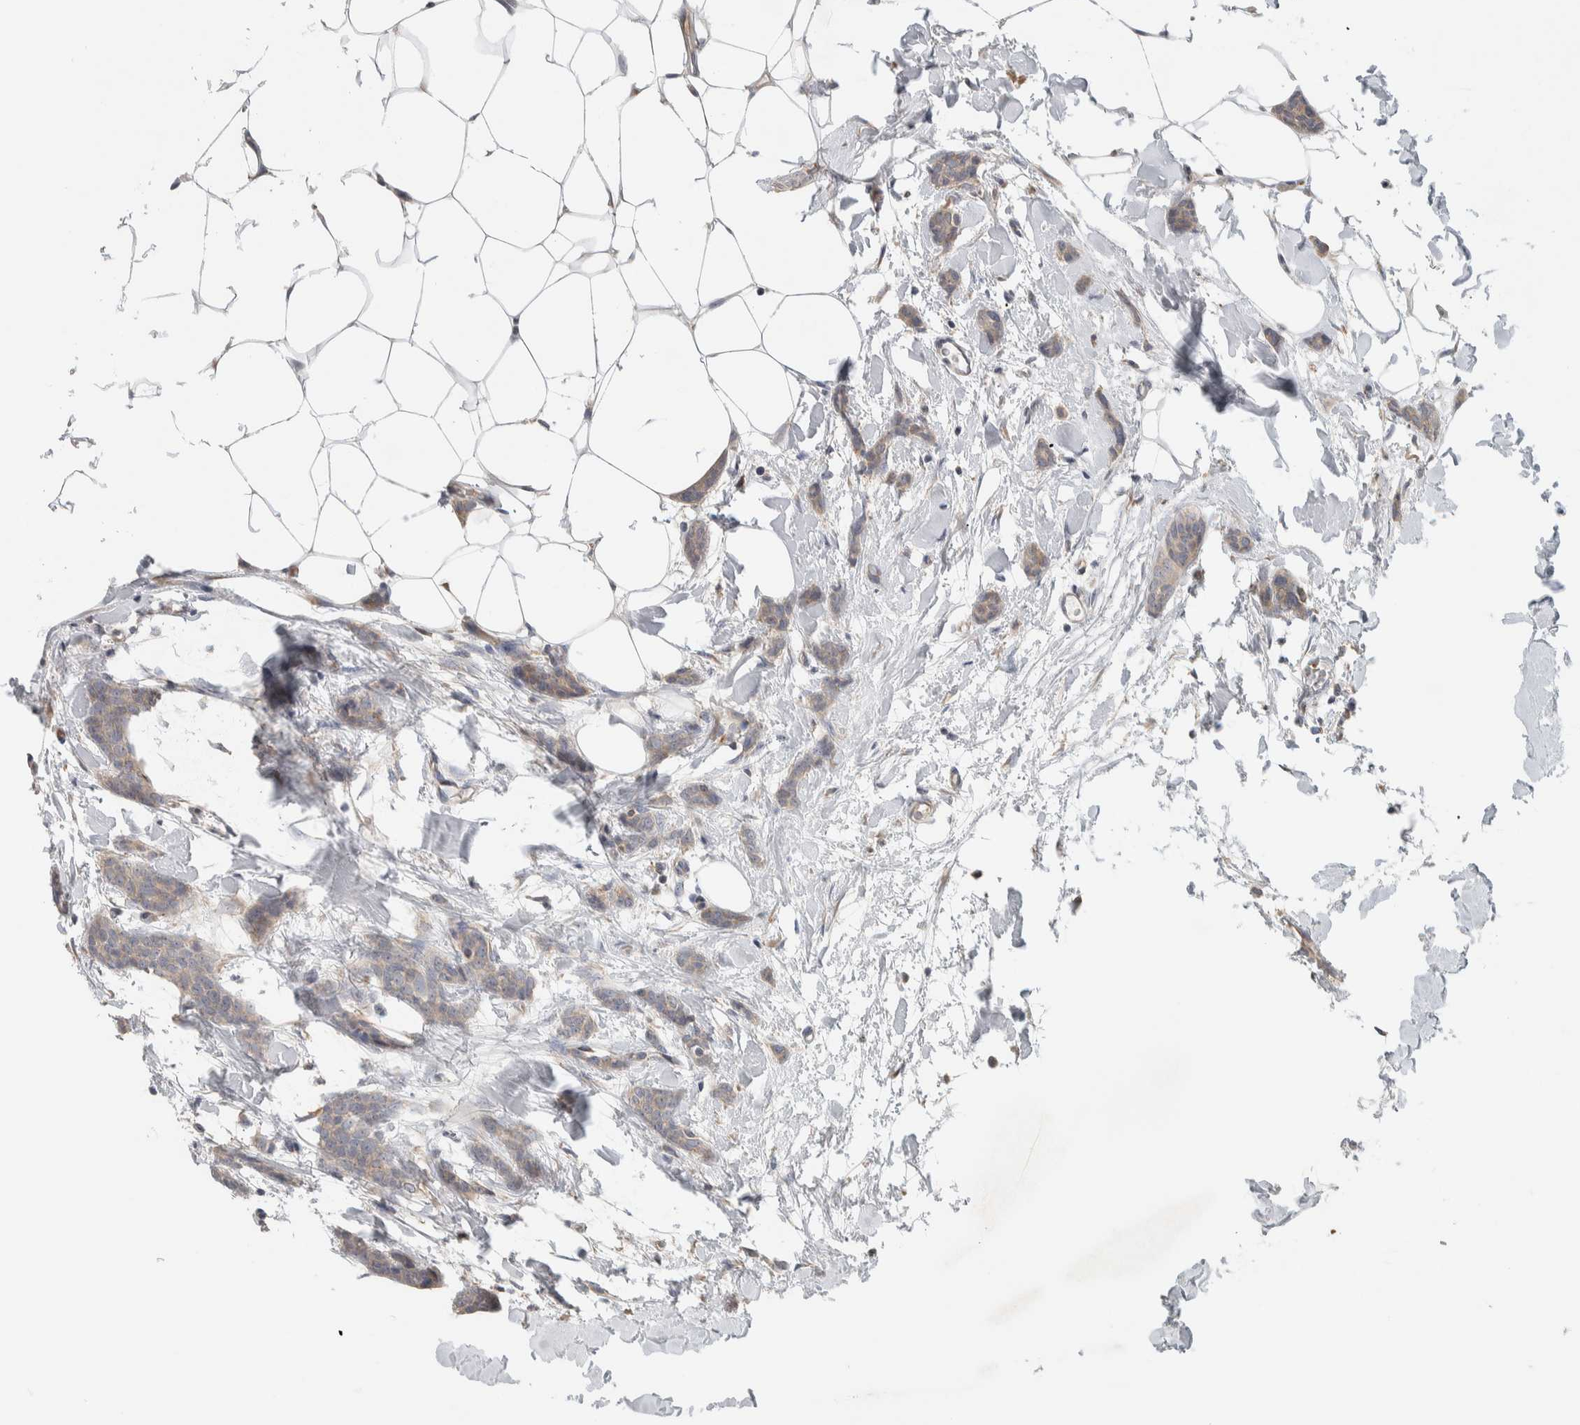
{"staining": {"intensity": "weak", "quantity": "<25%", "location": "cytoplasmic/membranous"}, "tissue": "breast cancer", "cell_type": "Tumor cells", "image_type": "cancer", "snomed": [{"axis": "morphology", "description": "Lobular carcinoma"}, {"axis": "topography", "description": "Skin"}, {"axis": "topography", "description": "Breast"}], "caption": "Immunohistochemistry (IHC) image of neoplastic tissue: human breast lobular carcinoma stained with DAB (3,3'-diaminobenzidine) exhibits no significant protein staining in tumor cells.", "gene": "ADCY8", "patient": {"sex": "female", "age": 46}}